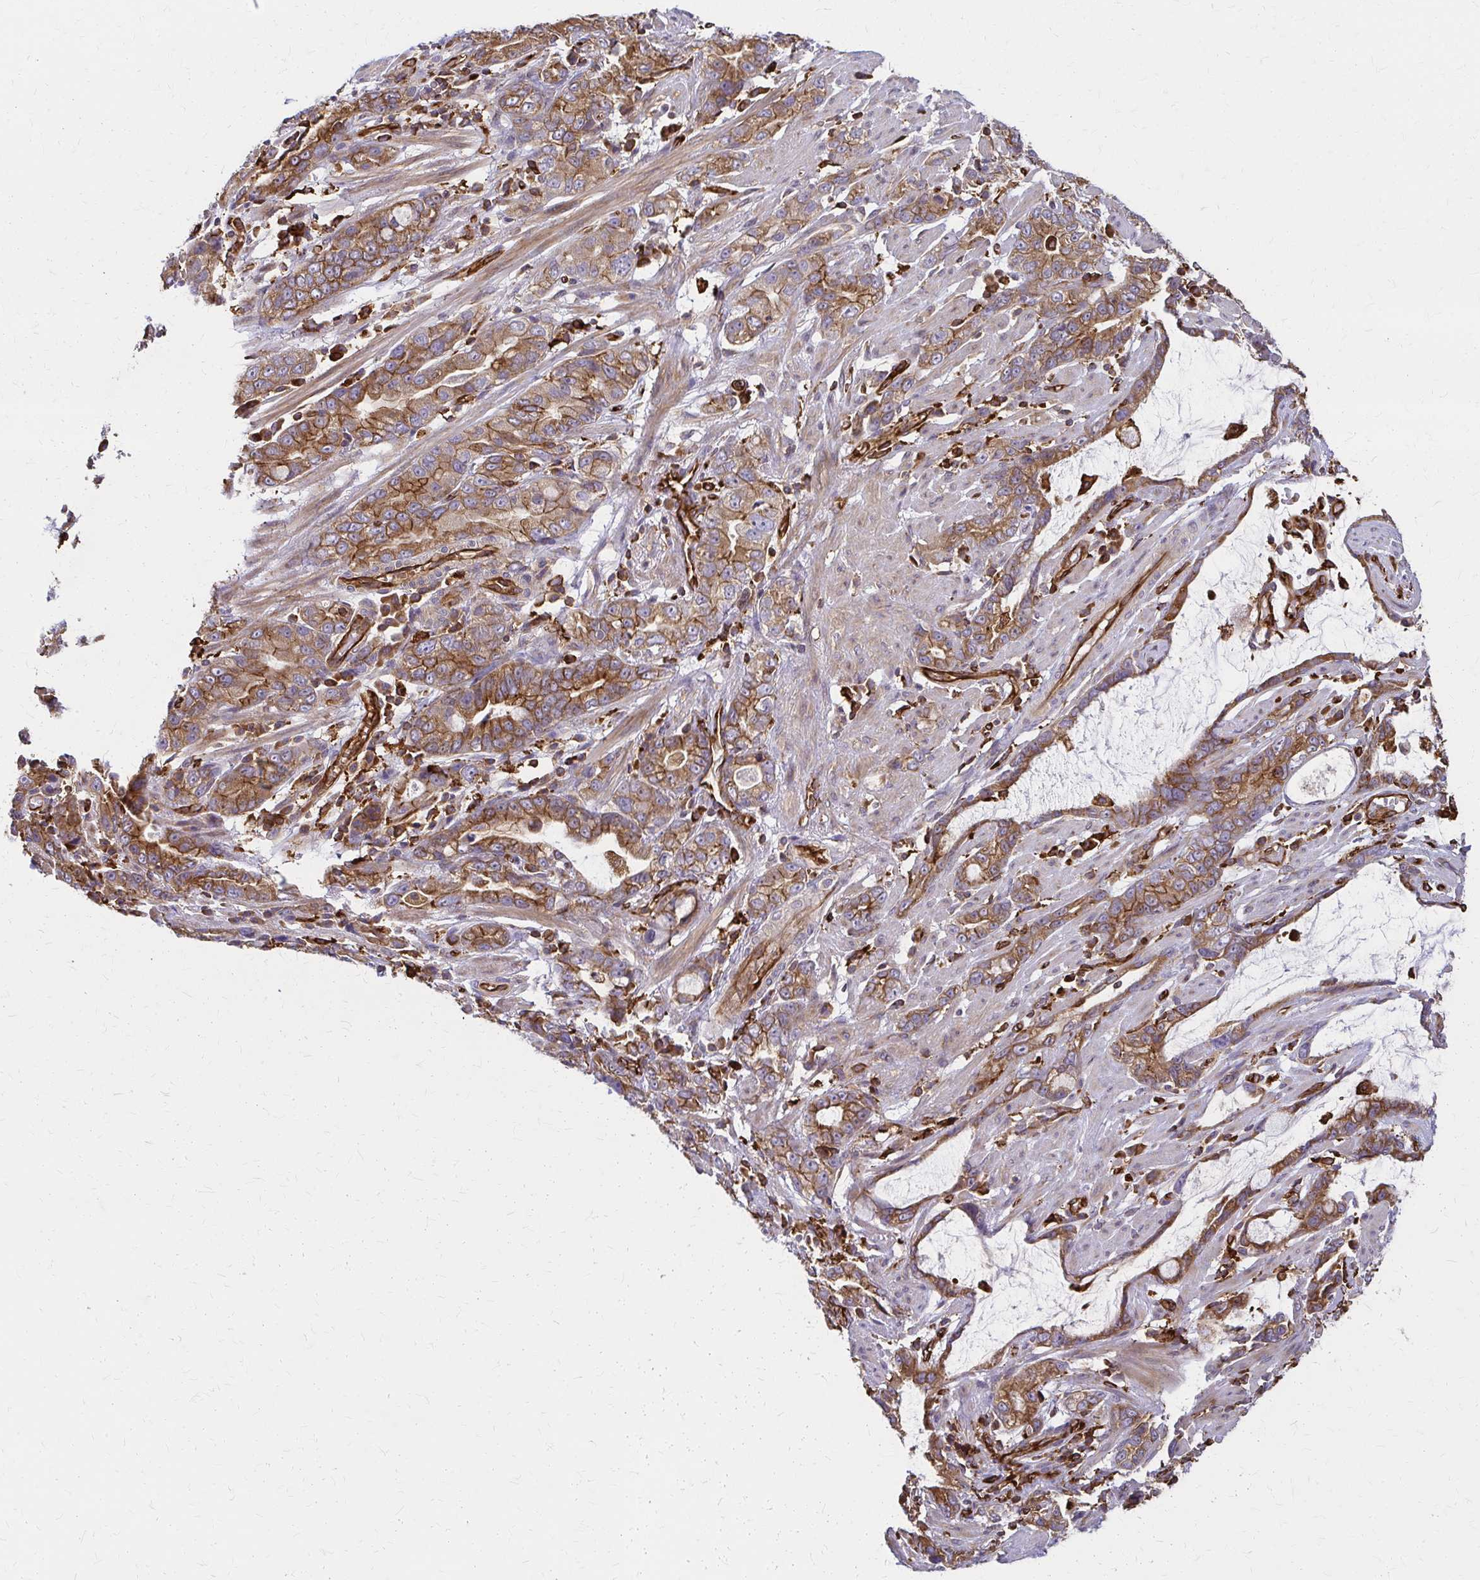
{"staining": {"intensity": "moderate", "quantity": ">75%", "location": "cytoplasmic/membranous"}, "tissue": "stomach cancer", "cell_type": "Tumor cells", "image_type": "cancer", "snomed": [{"axis": "morphology", "description": "Adenocarcinoma, NOS"}, {"axis": "topography", "description": "Stomach"}], "caption": "Moderate cytoplasmic/membranous positivity is present in approximately >75% of tumor cells in adenocarcinoma (stomach).", "gene": "WASF2", "patient": {"sex": "male", "age": 55}}